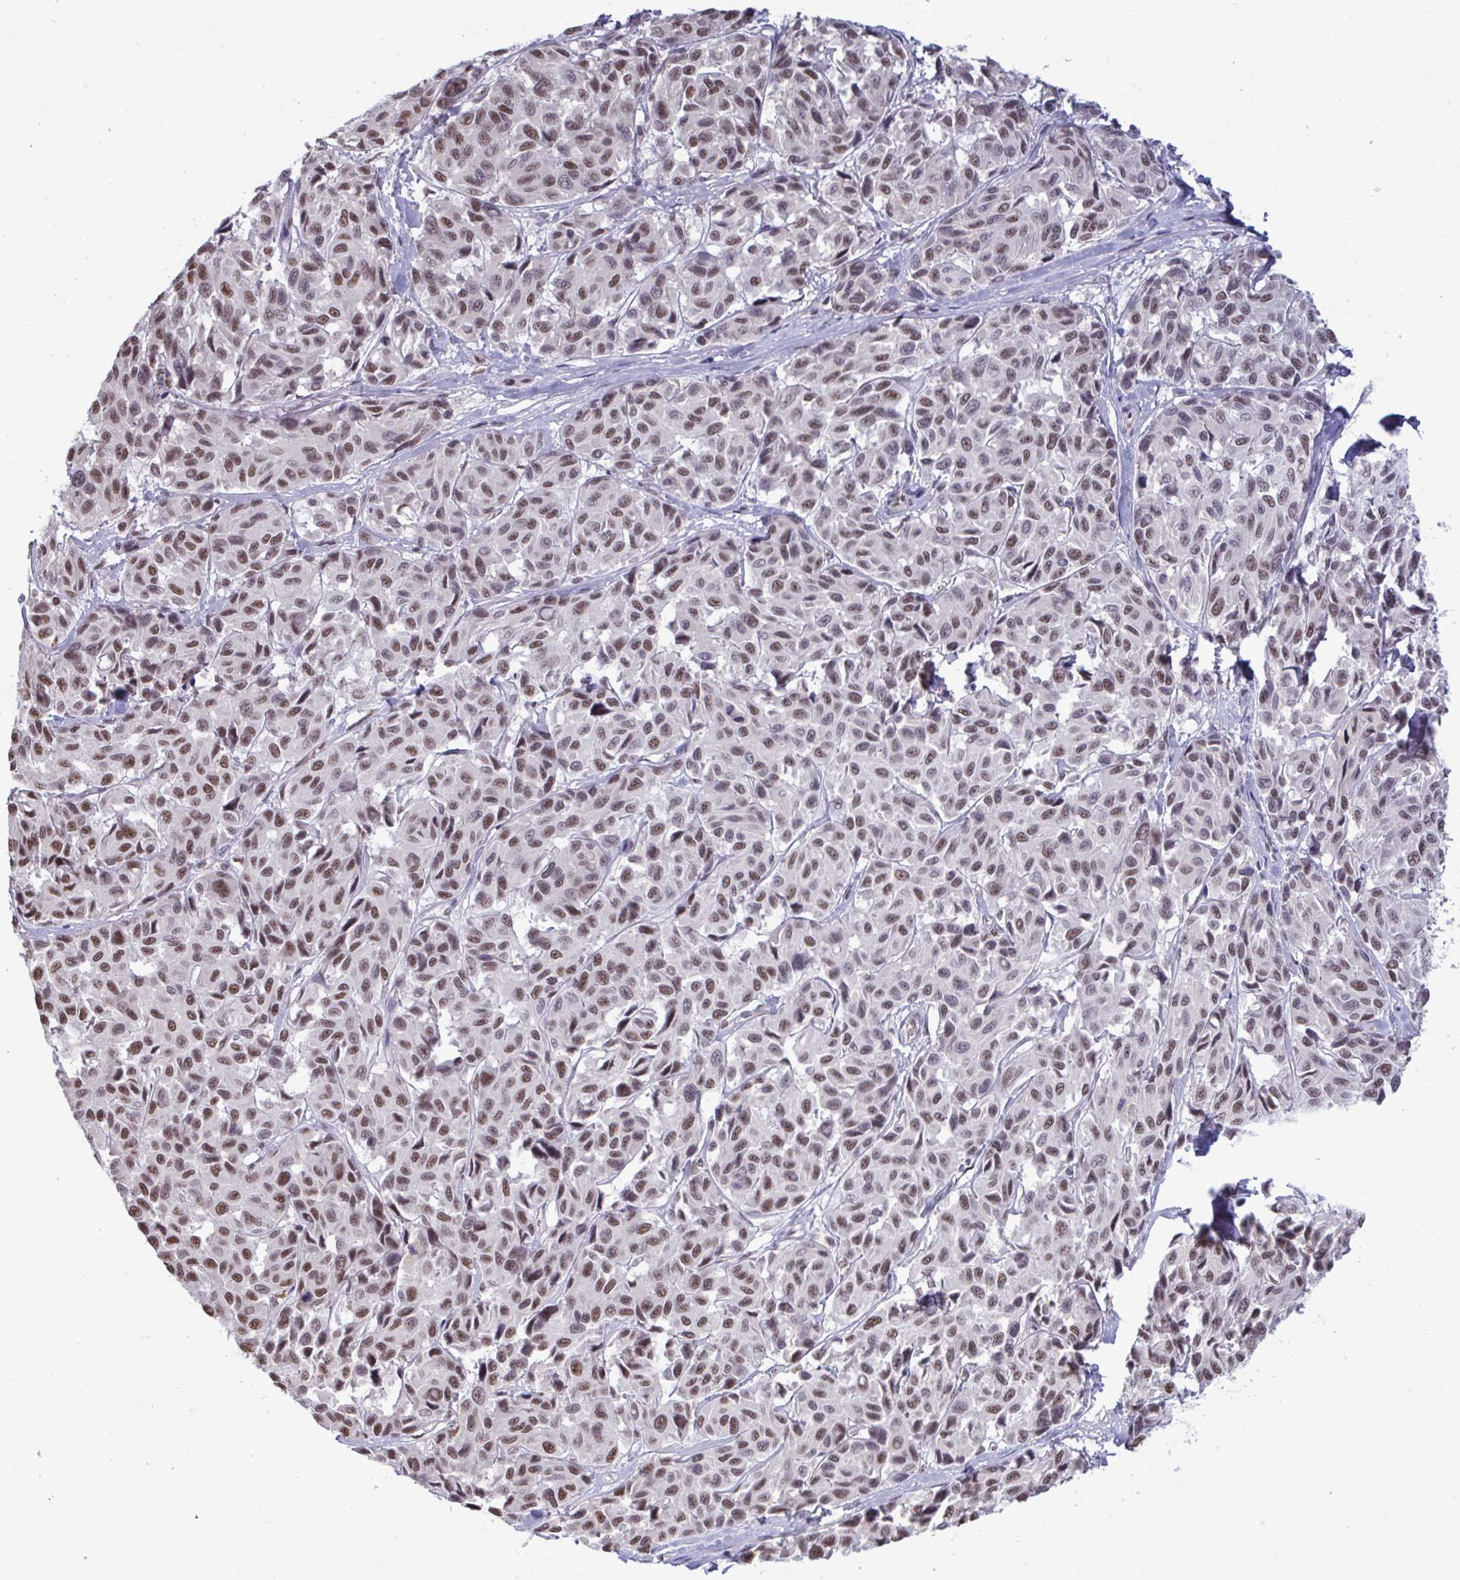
{"staining": {"intensity": "weak", "quantity": "25%-75%", "location": "nuclear"}, "tissue": "melanoma", "cell_type": "Tumor cells", "image_type": "cancer", "snomed": [{"axis": "morphology", "description": "Malignant melanoma, NOS"}, {"axis": "topography", "description": "Skin"}], "caption": "Human melanoma stained with a protein marker exhibits weak staining in tumor cells.", "gene": "PUF60", "patient": {"sex": "female", "age": 66}}